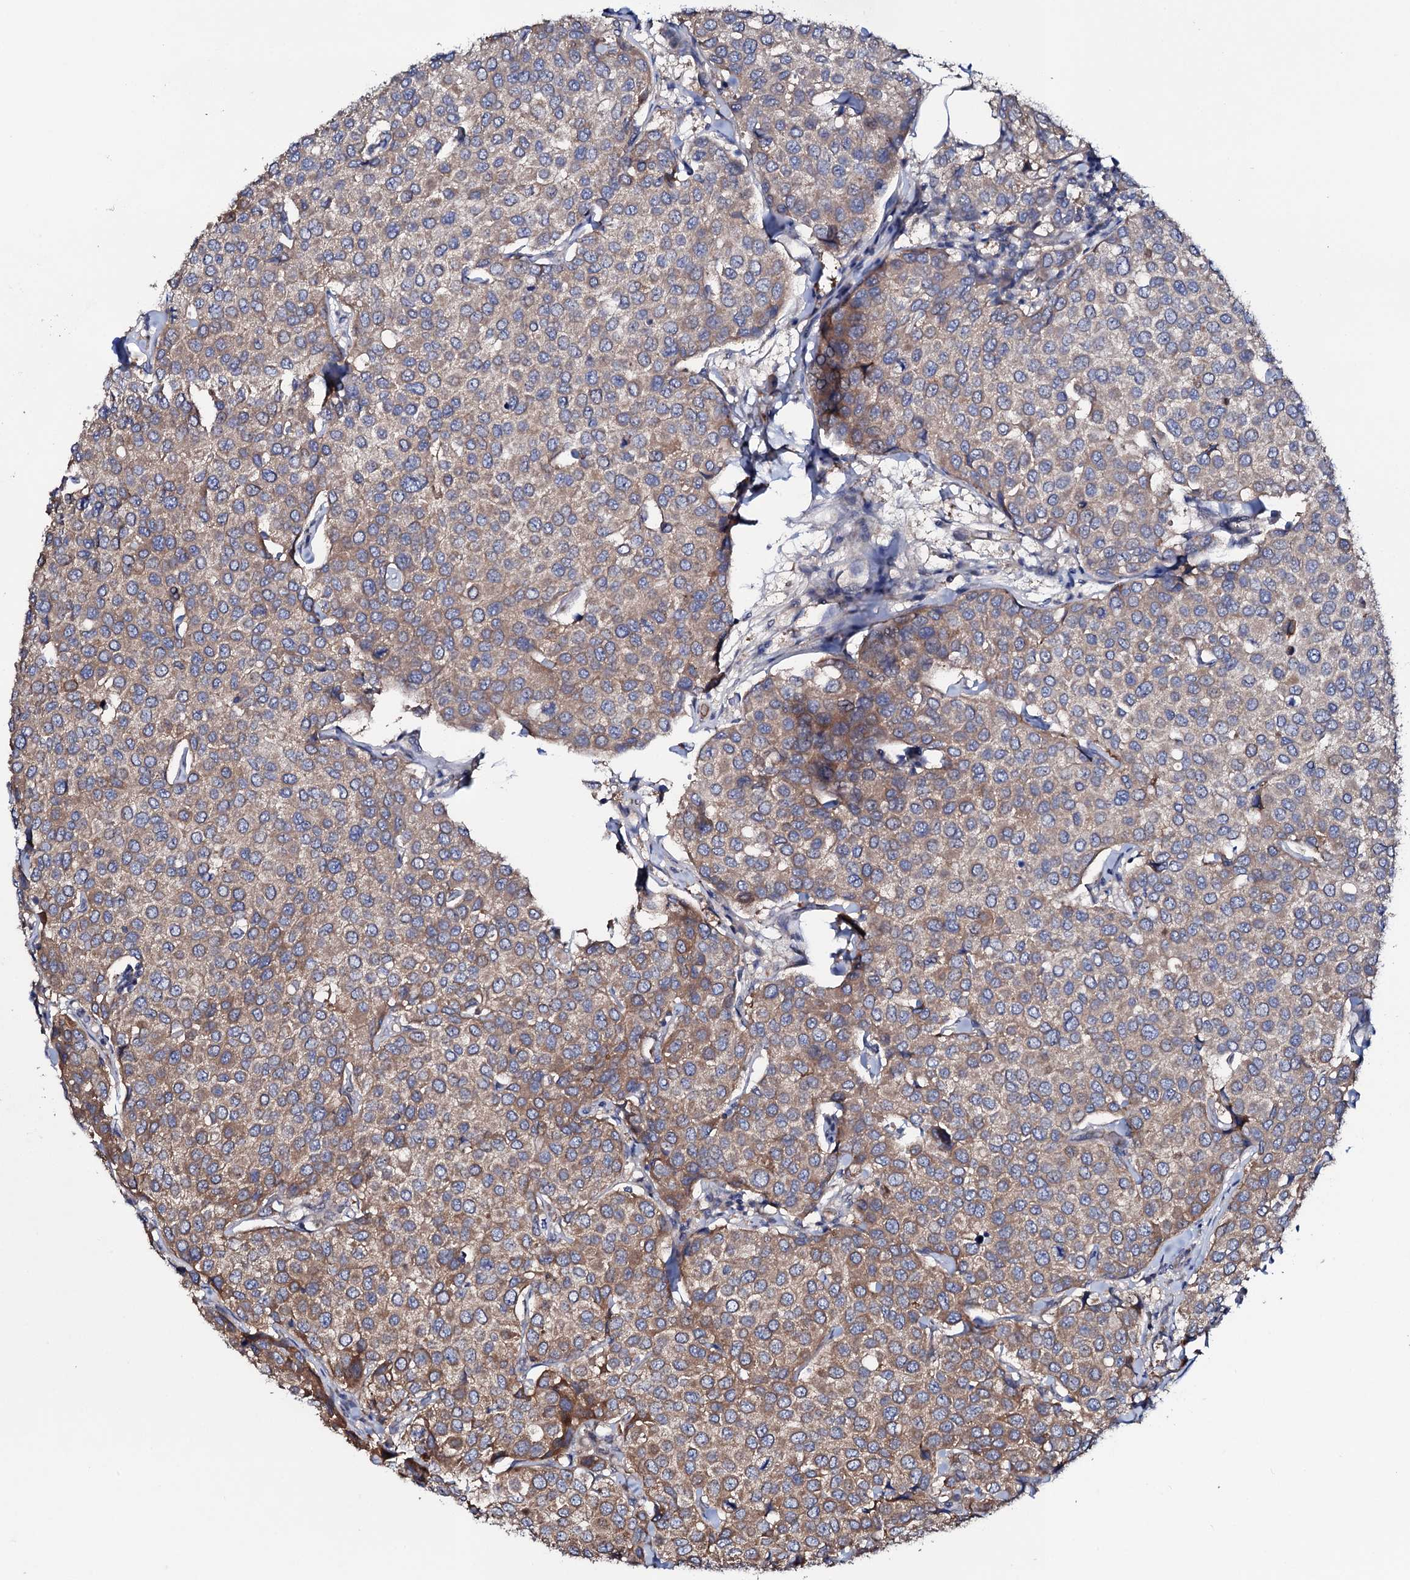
{"staining": {"intensity": "moderate", "quantity": "25%-75%", "location": "cytoplasmic/membranous"}, "tissue": "breast cancer", "cell_type": "Tumor cells", "image_type": "cancer", "snomed": [{"axis": "morphology", "description": "Duct carcinoma"}, {"axis": "topography", "description": "Breast"}], "caption": "Immunohistochemistry (IHC) micrograph of breast invasive ductal carcinoma stained for a protein (brown), which exhibits medium levels of moderate cytoplasmic/membranous positivity in approximately 25%-75% of tumor cells.", "gene": "PPP1R3D", "patient": {"sex": "female", "age": 55}}